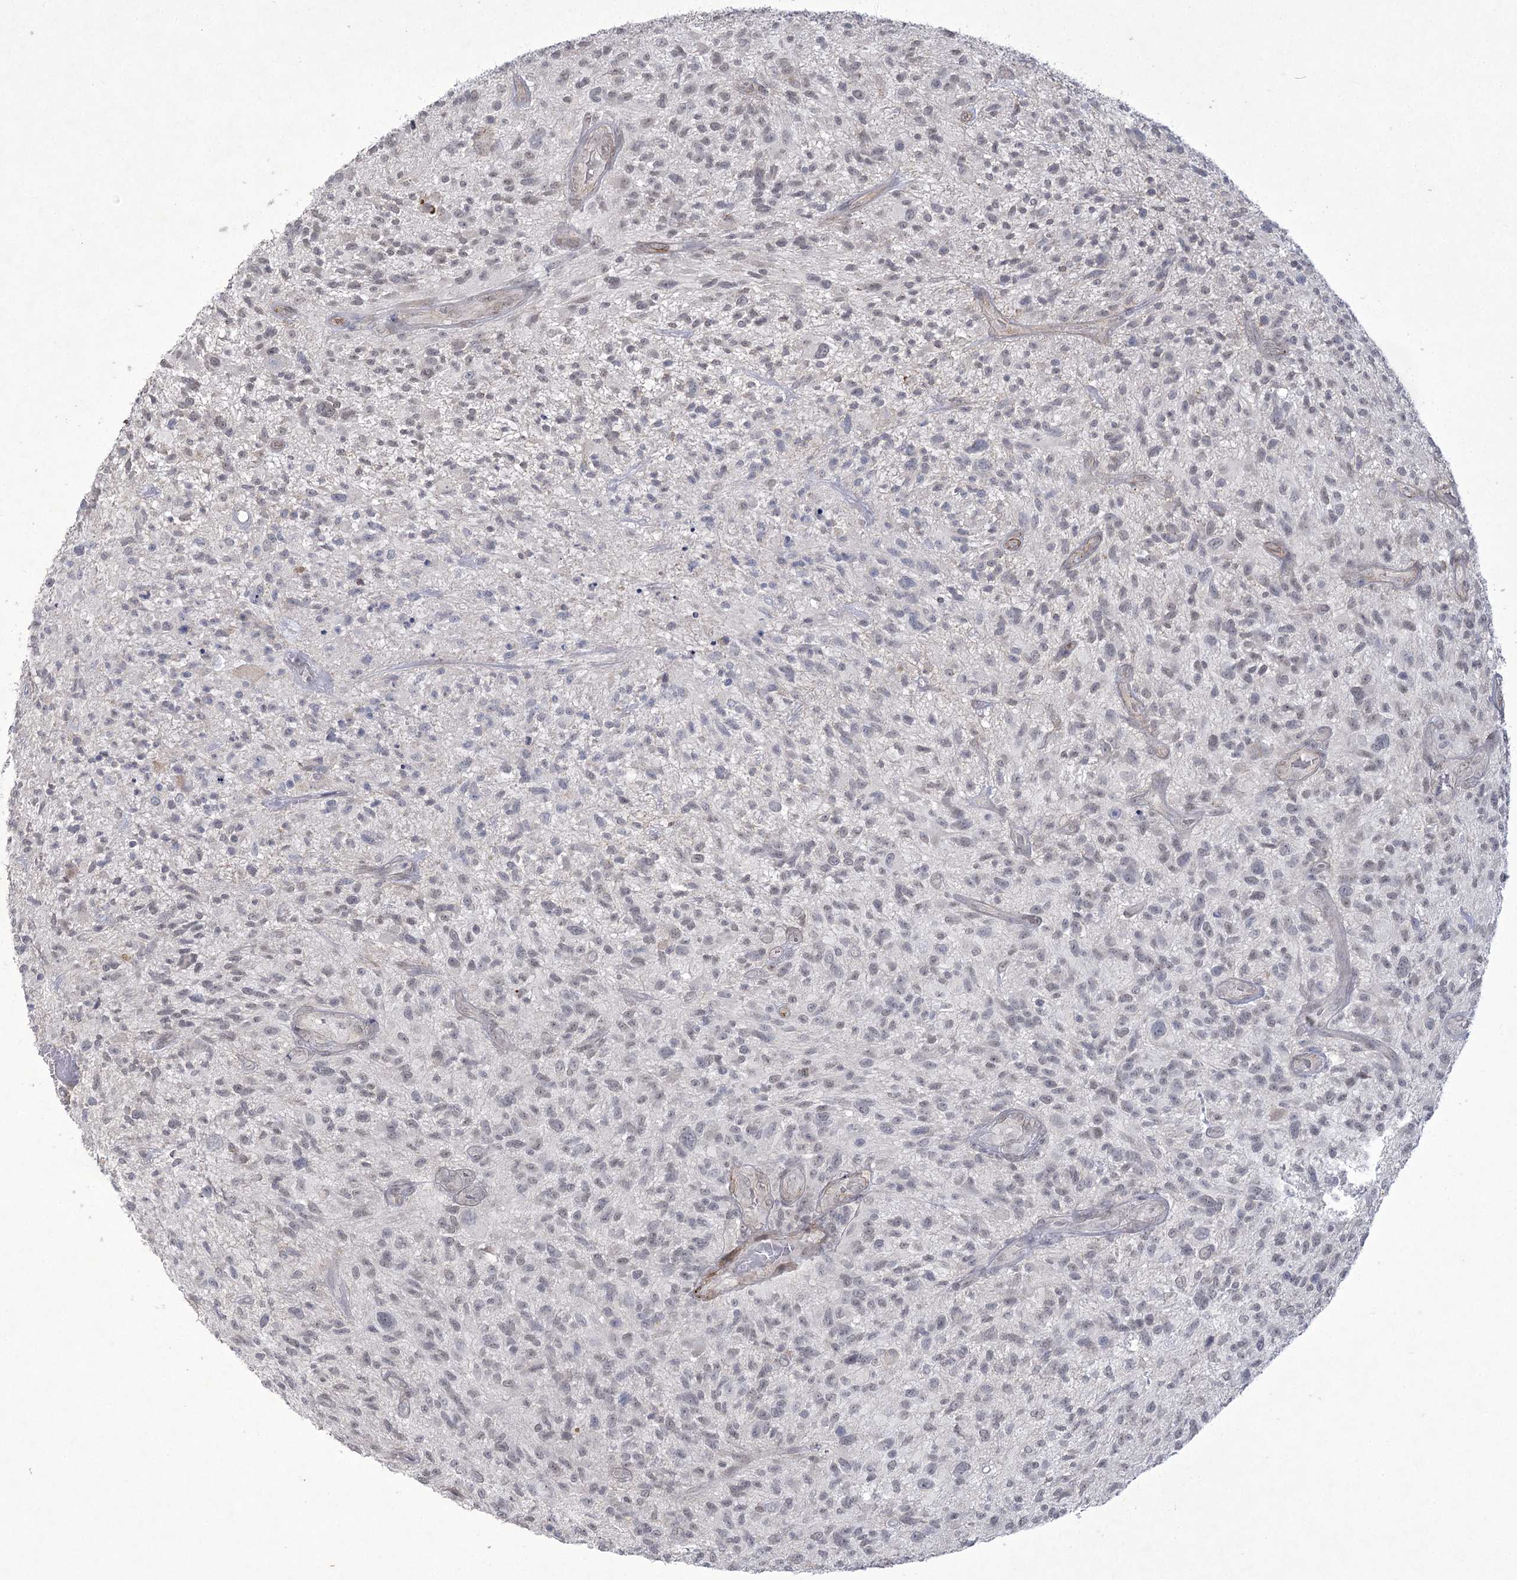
{"staining": {"intensity": "weak", "quantity": "25%-75%", "location": "nuclear"}, "tissue": "glioma", "cell_type": "Tumor cells", "image_type": "cancer", "snomed": [{"axis": "morphology", "description": "Glioma, malignant, High grade"}, {"axis": "topography", "description": "Brain"}], "caption": "Immunohistochemical staining of malignant glioma (high-grade) exhibits low levels of weak nuclear expression in approximately 25%-75% of tumor cells.", "gene": "AMTN", "patient": {"sex": "male", "age": 47}}